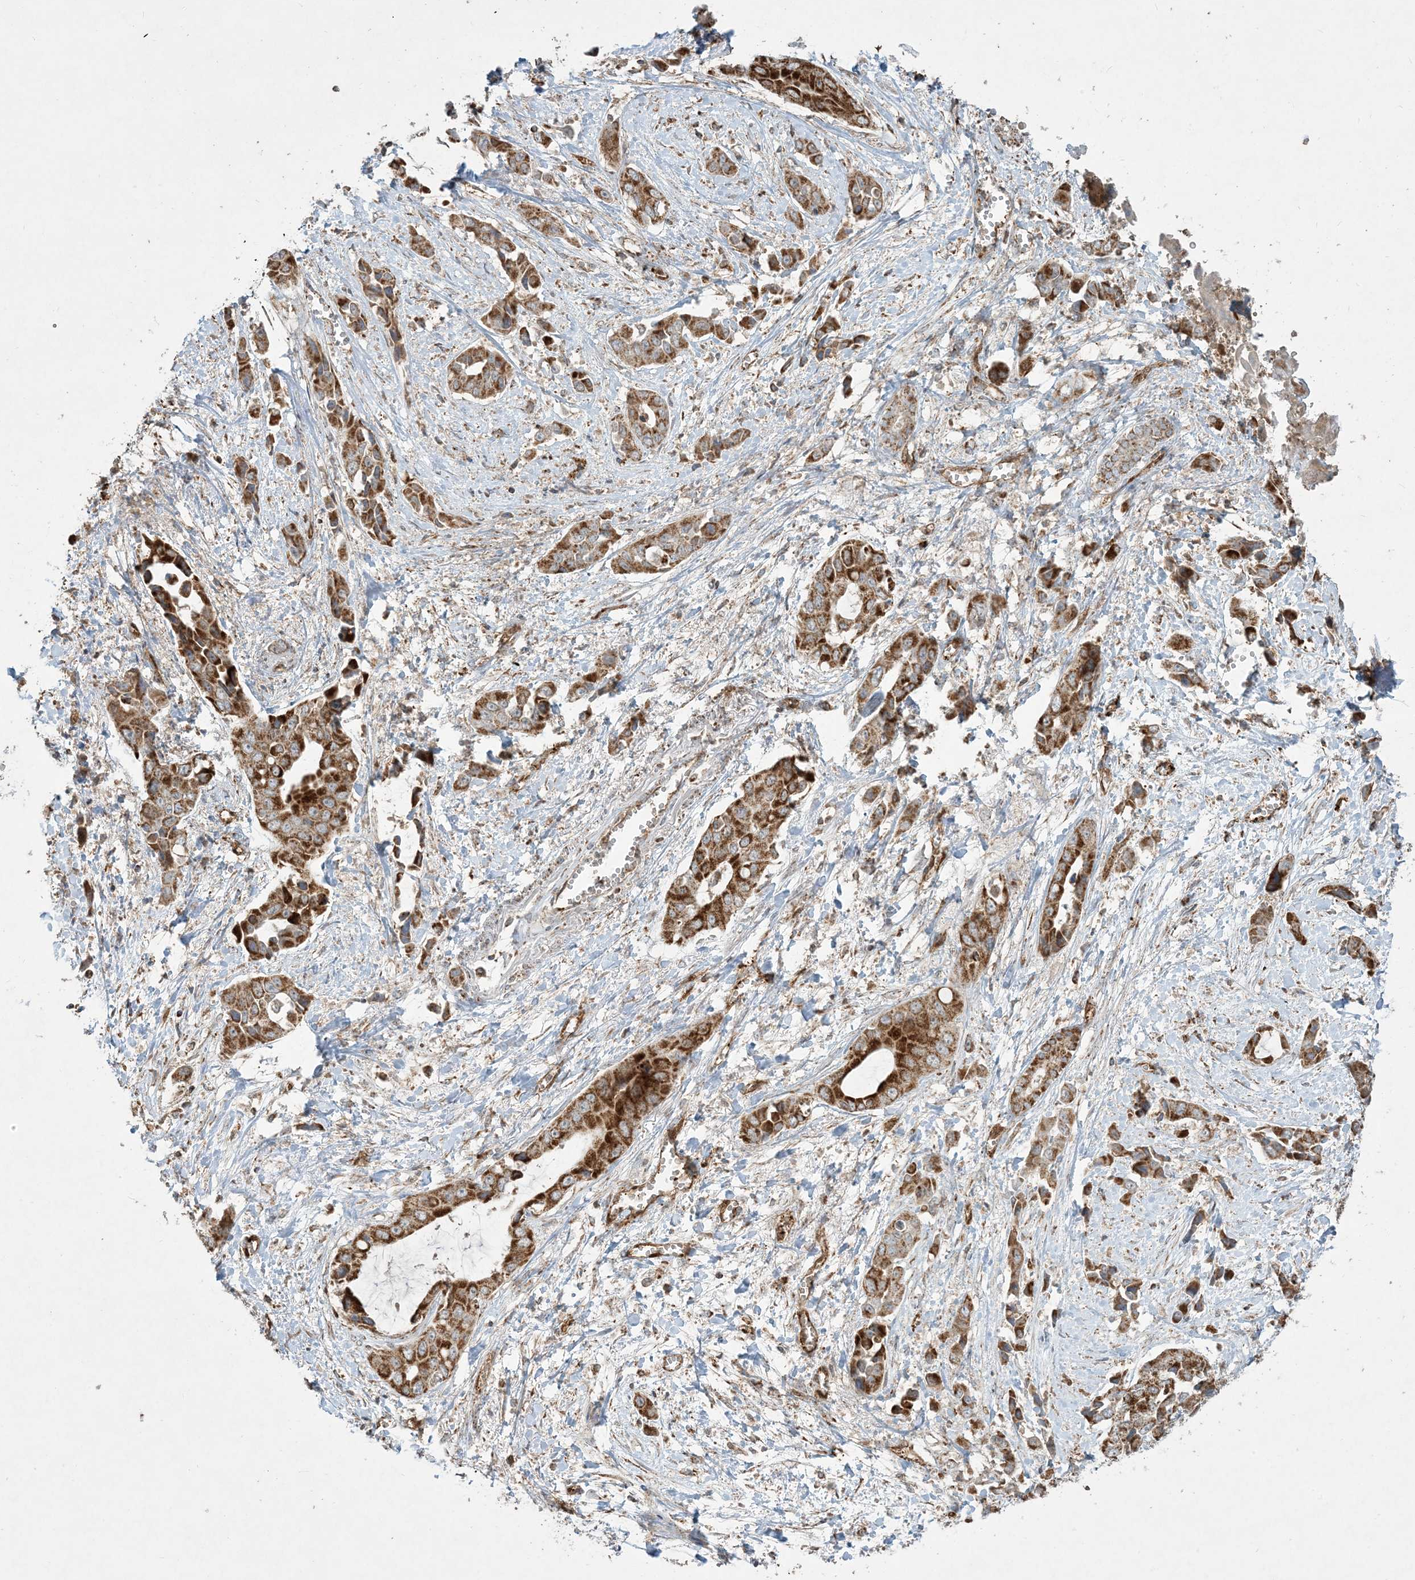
{"staining": {"intensity": "strong", "quantity": ">75%", "location": "cytoplasmic/membranous"}, "tissue": "liver cancer", "cell_type": "Tumor cells", "image_type": "cancer", "snomed": [{"axis": "morphology", "description": "Cholangiocarcinoma"}, {"axis": "topography", "description": "Liver"}], "caption": "About >75% of tumor cells in cholangiocarcinoma (liver) reveal strong cytoplasmic/membranous protein staining as visualized by brown immunohistochemical staining.", "gene": "PPM1F", "patient": {"sex": "female", "age": 52}}